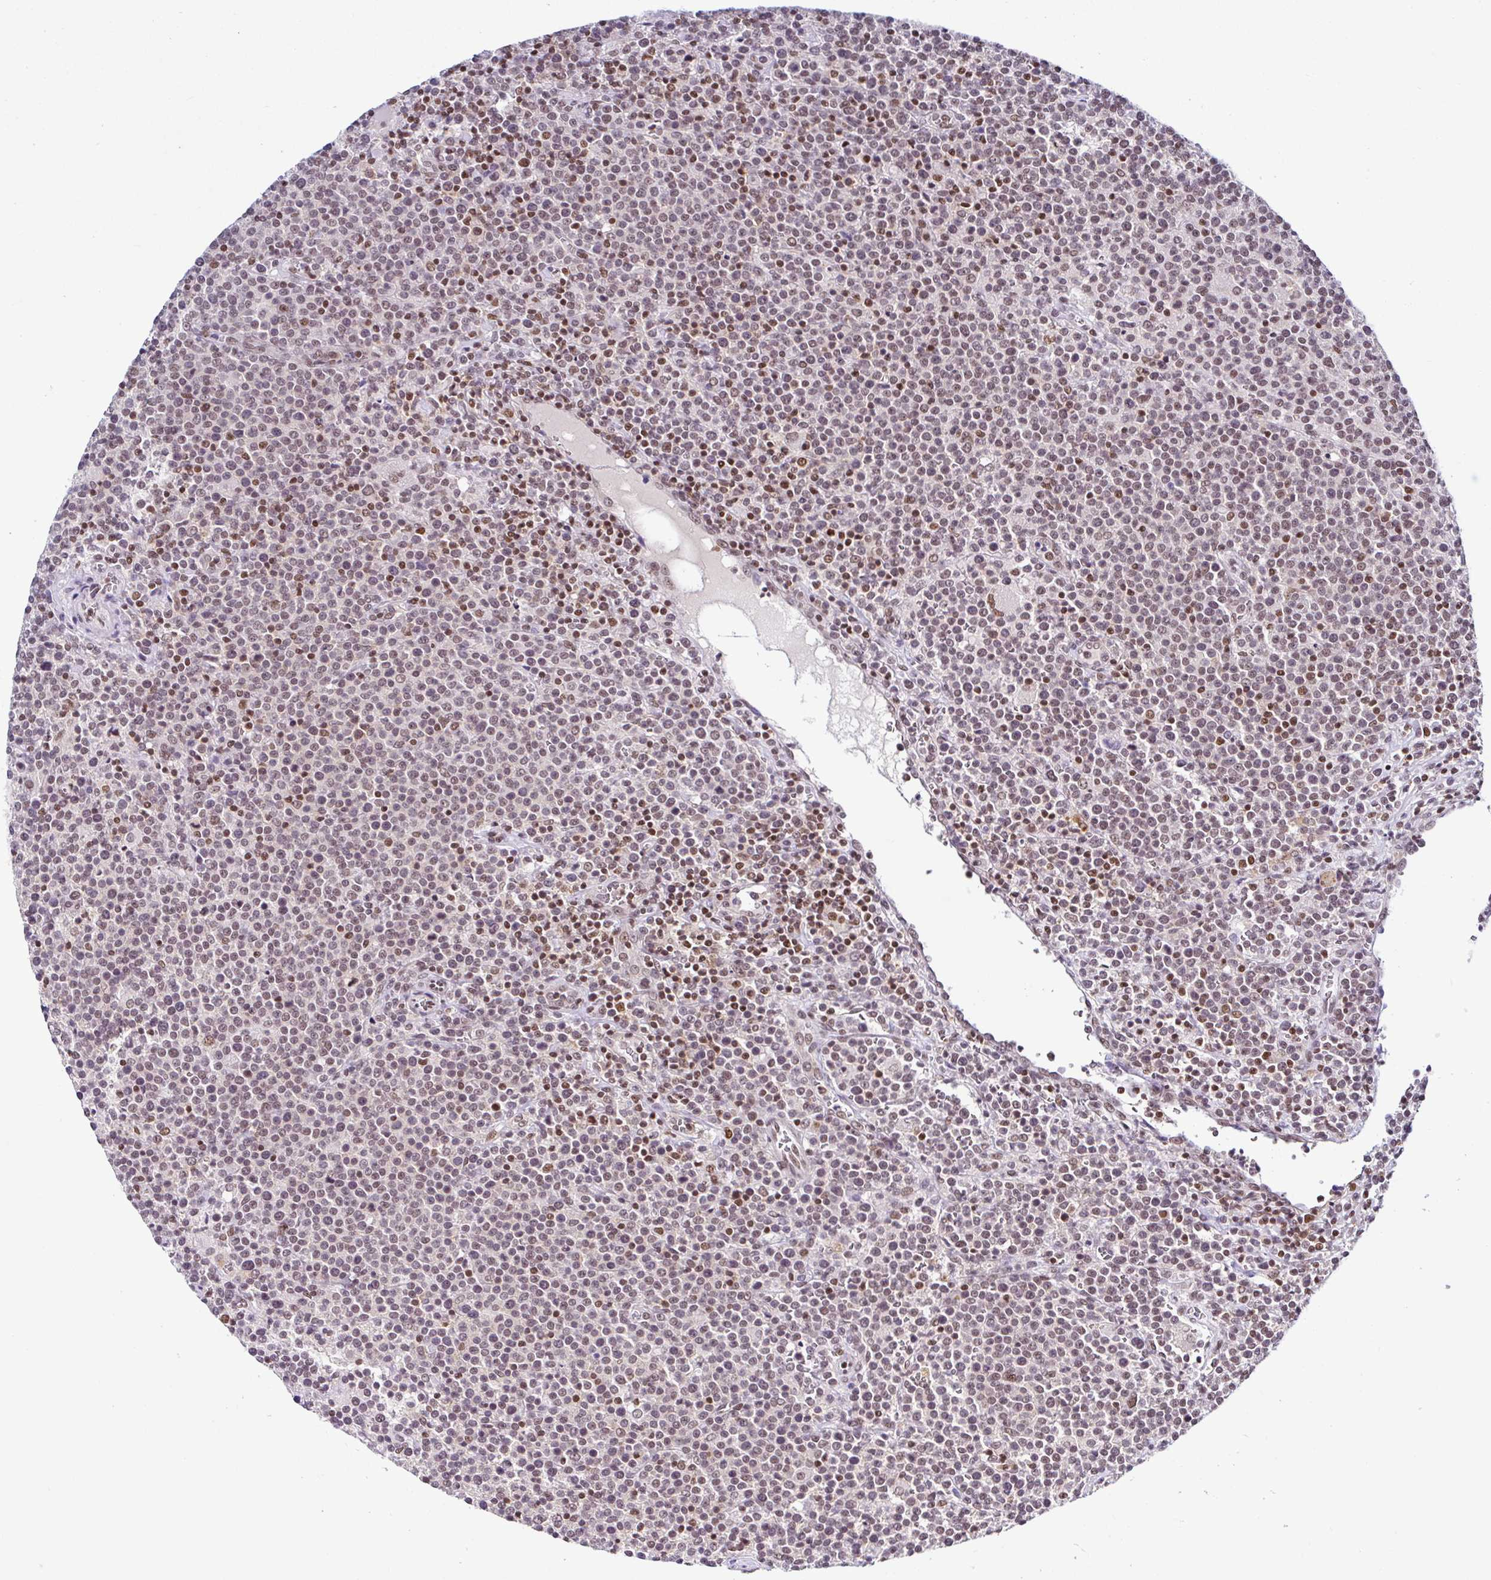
{"staining": {"intensity": "moderate", "quantity": "25%-75%", "location": "nuclear"}, "tissue": "lymphoma", "cell_type": "Tumor cells", "image_type": "cancer", "snomed": [{"axis": "morphology", "description": "Malignant lymphoma, non-Hodgkin's type, High grade"}, {"axis": "topography", "description": "Lymph node"}], "caption": "Brown immunohistochemical staining in lymphoma exhibits moderate nuclear expression in approximately 25%-75% of tumor cells.", "gene": "DR1", "patient": {"sex": "male", "age": 61}}